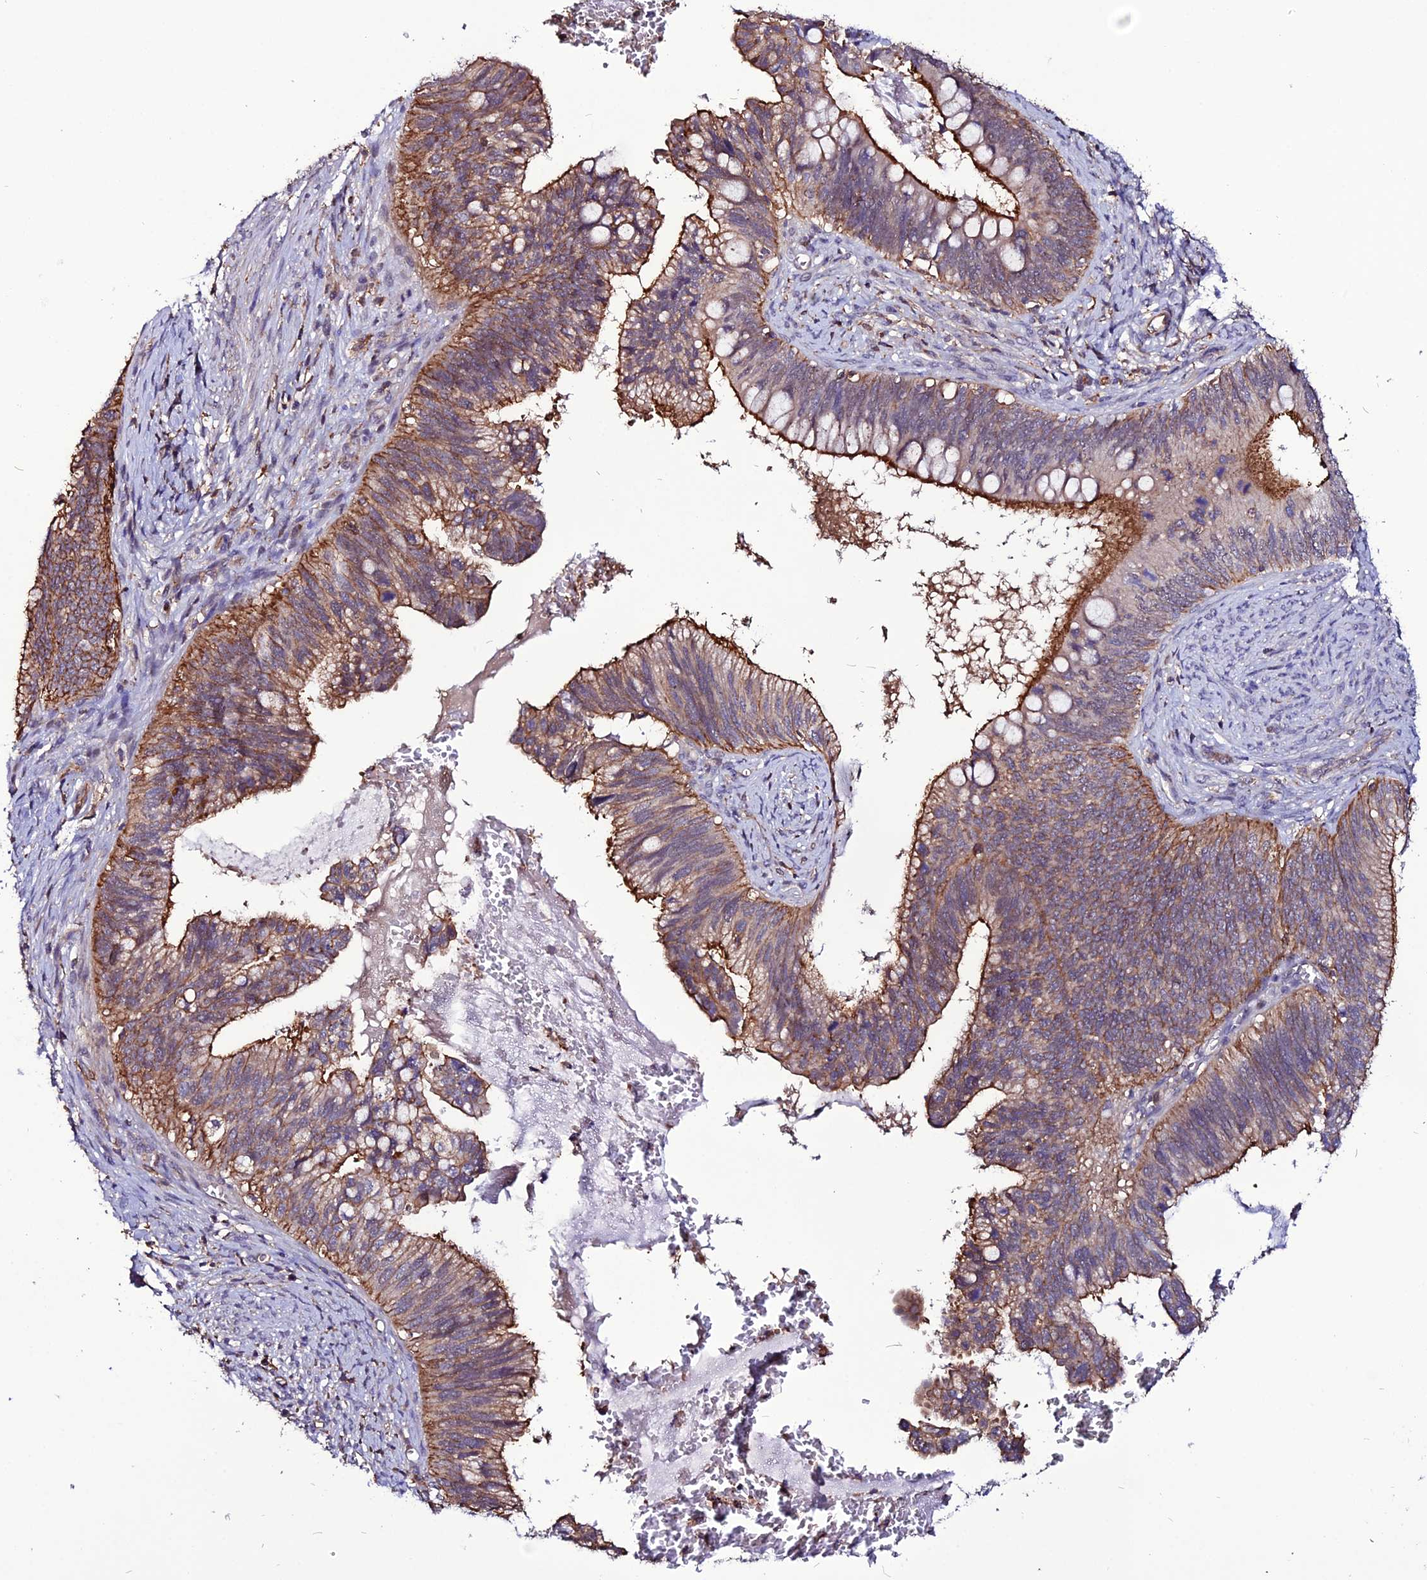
{"staining": {"intensity": "strong", "quantity": "25%-75%", "location": "cytoplasmic/membranous"}, "tissue": "cervical cancer", "cell_type": "Tumor cells", "image_type": "cancer", "snomed": [{"axis": "morphology", "description": "Adenocarcinoma, NOS"}, {"axis": "topography", "description": "Cervix"}], "caption": "Cervical adenocarcinoma was stained to show a protein in brown. There is high levels of strong cytoplasmic/membranous positivity in approximately 25%-75% of tumor cells.", "gene": "USP17L15", "patient": {"sex": "female", "age": 42}}